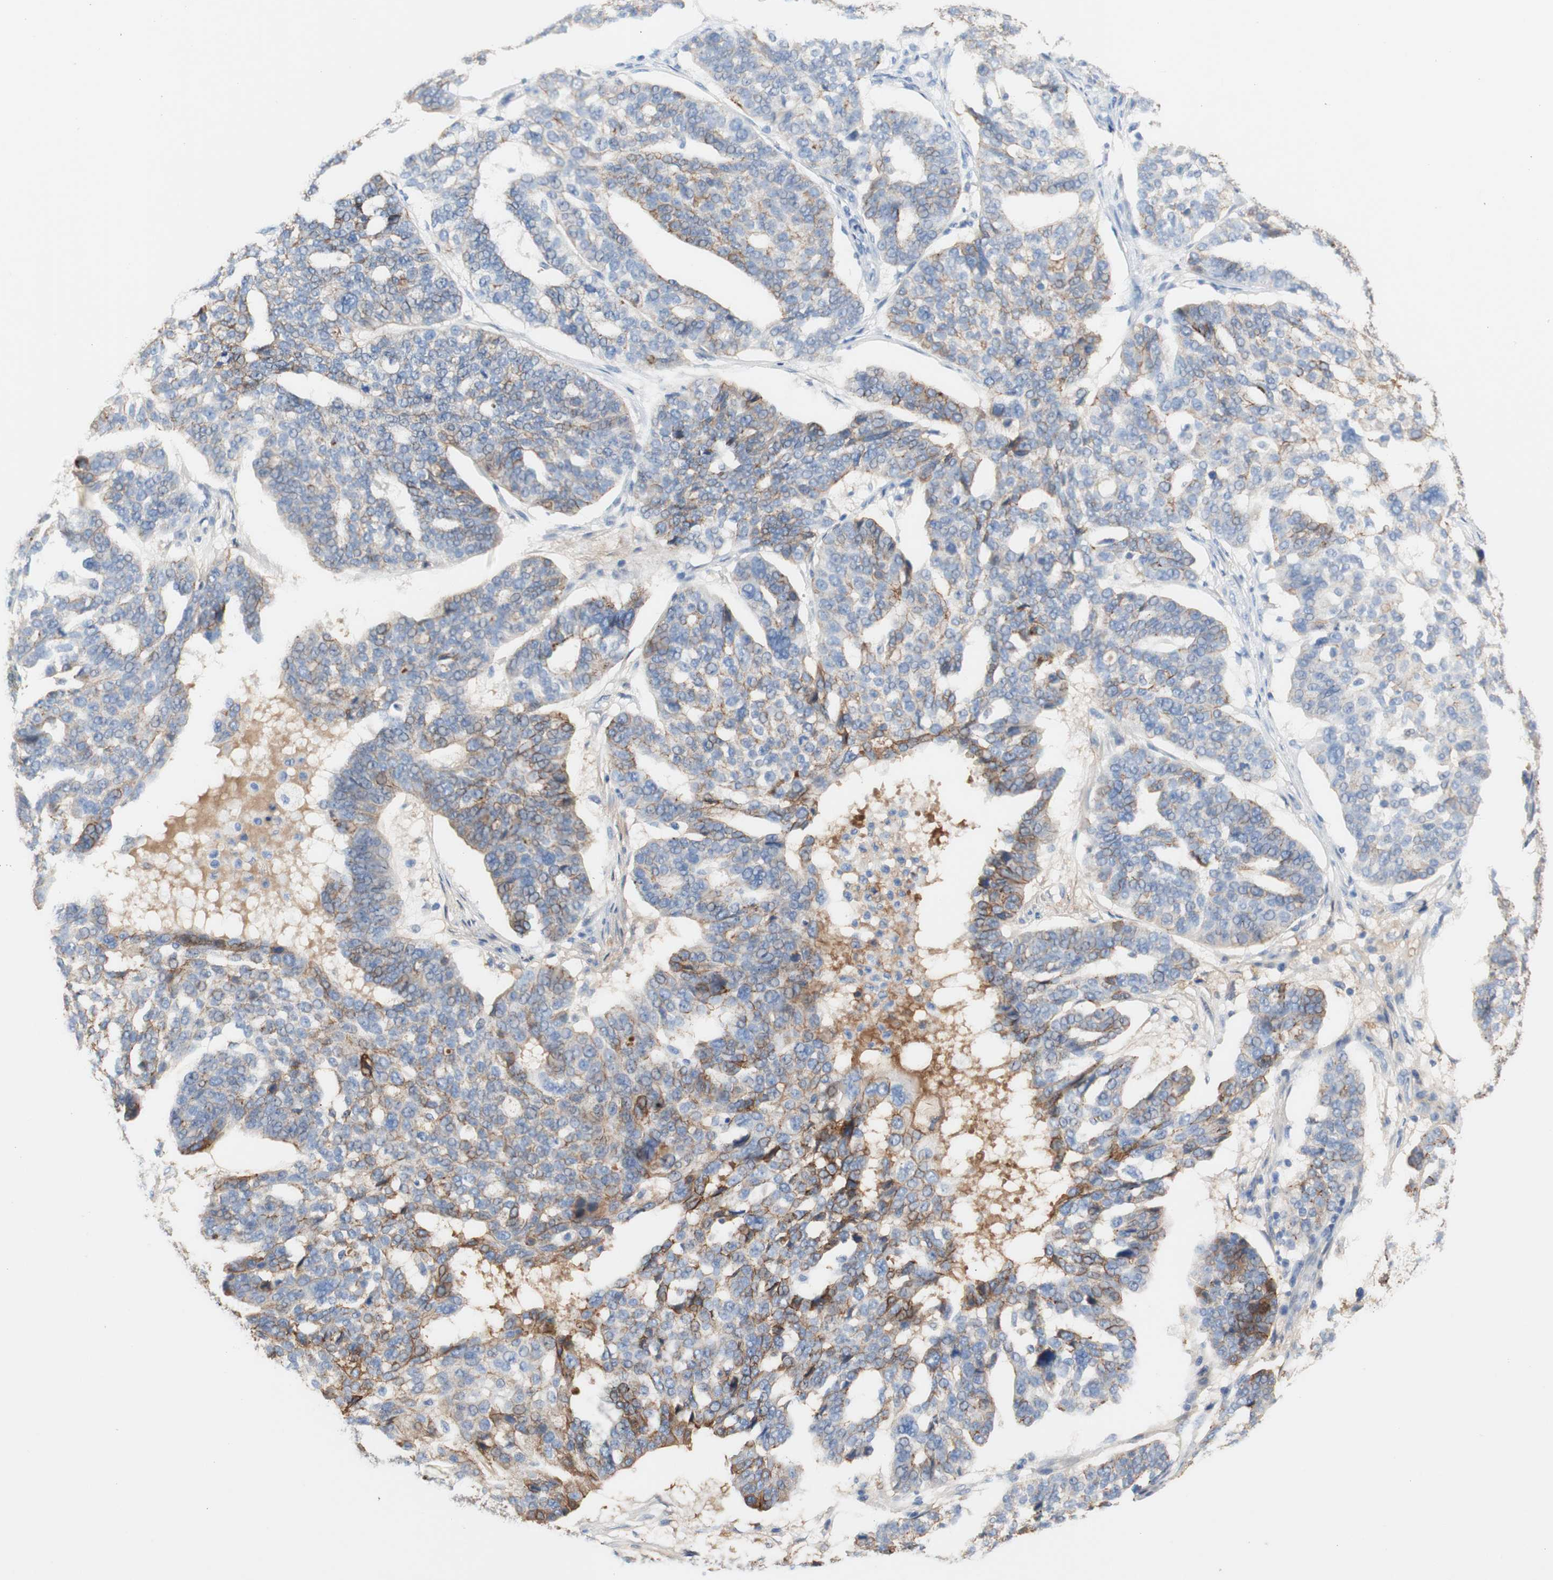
{"staining": {"intensity": "moderate", "quantity": "25%-75%", "location": "cytoplasmic/membranous"}, "tissue": "ovarian cancer", "cell_type": "Tumor cells", "image_type": "cancer", "snomed": [{"axis": "morphology", "description": "Cystadenocarcinoma, serous, NOS"}, {"axis": "topography", "description": "Ovary"}], "caption": "The micrograph shows immunohistochemical staining of serous cystadenocarcinoma (ovarian). There is moderate cytoplasmic/membranous positivity is appreciated in approximately 25%-75% of tumor cells.", "gene": "DSC2", "patient": {"sex": "female", "age": 59}}